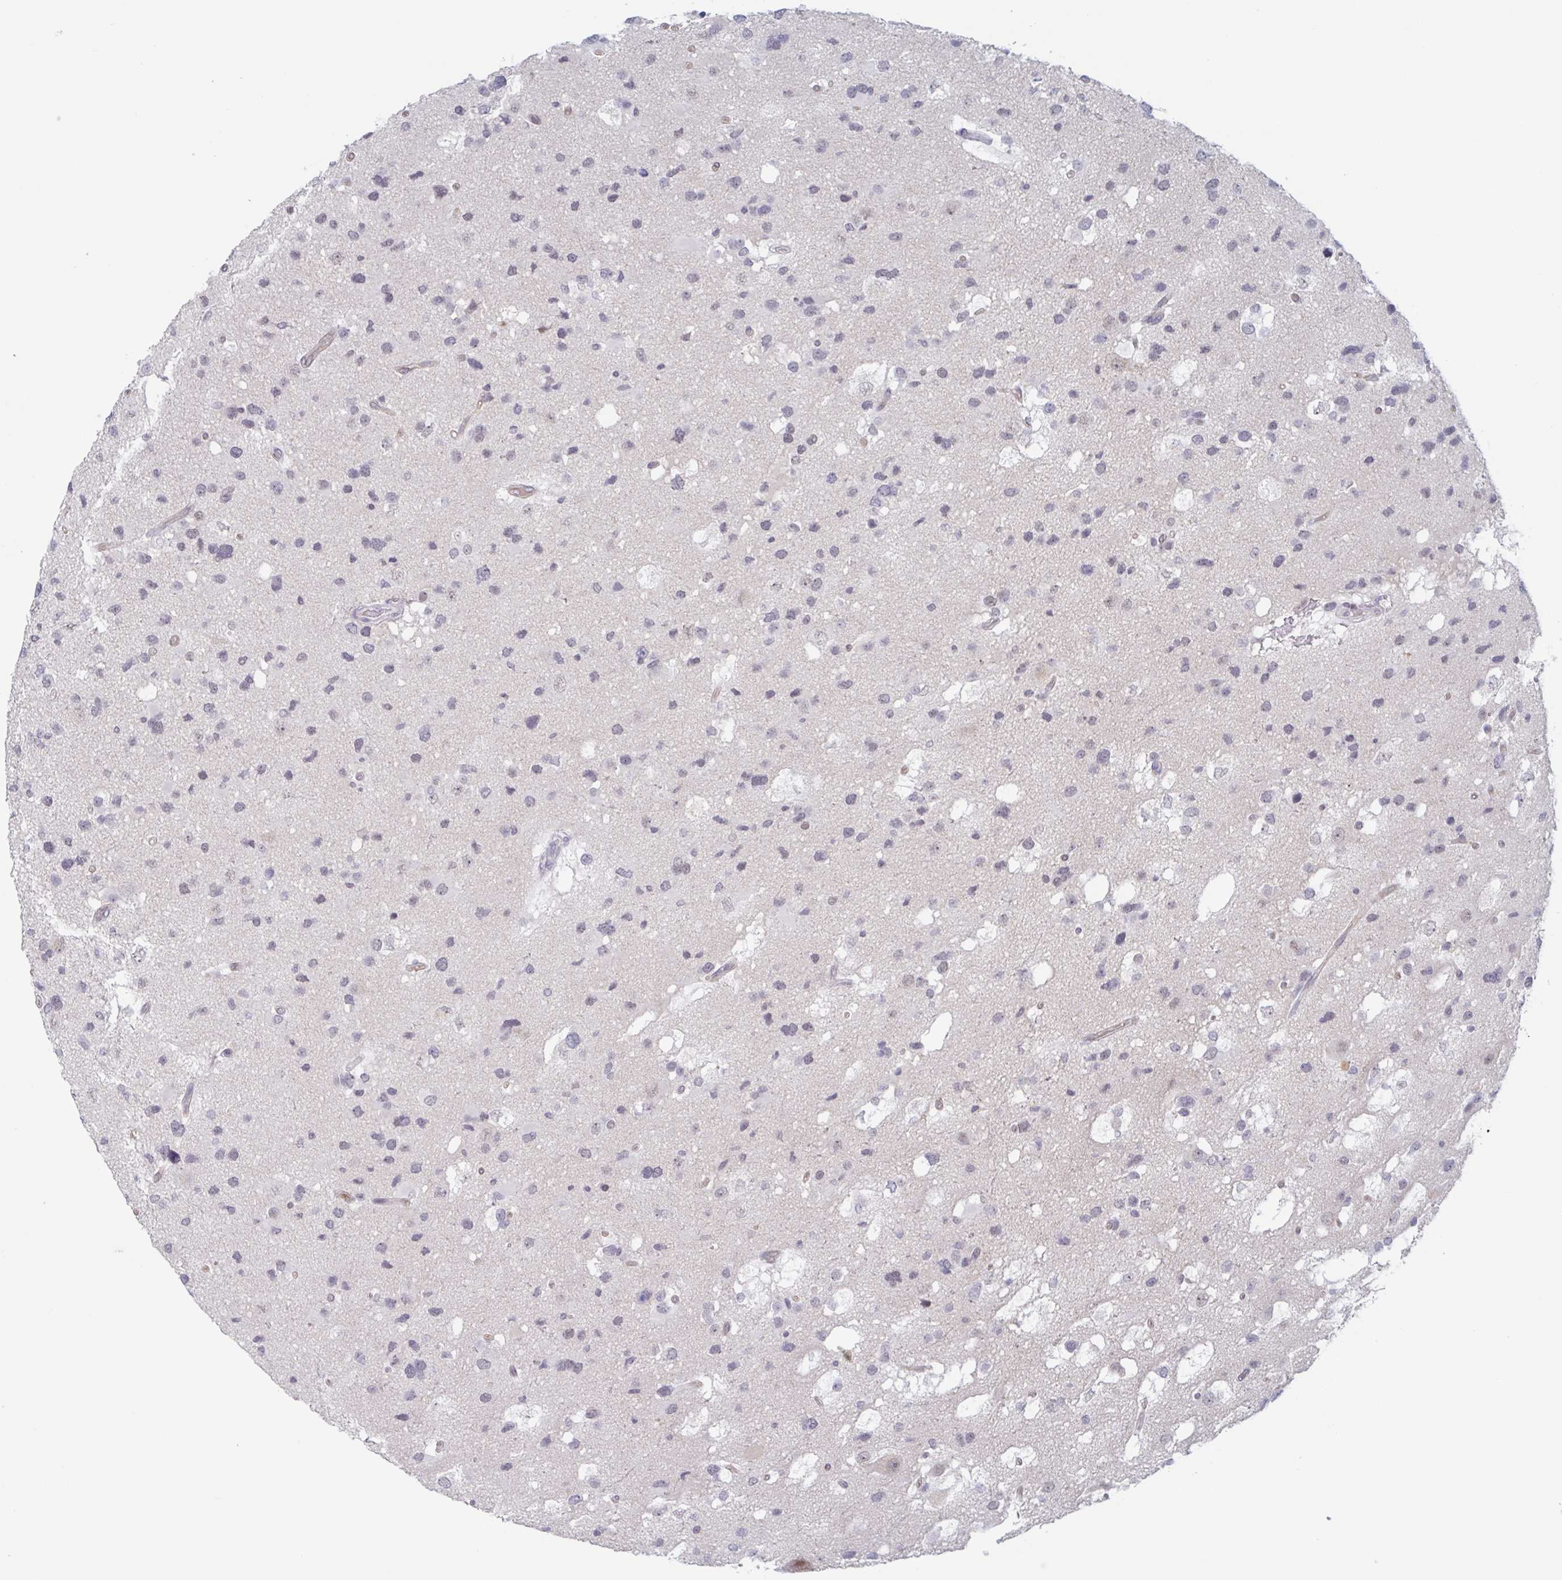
{"staining": {"intensity": "negative", "quantity": "none", "location": "none"}, "tissue": "glioma", "cell_type": "Tumor cells", "image_type": "cancer", "snomed": [{"axis": "morphology", "description": "Glioma, malignant, High grade"}, {"axis": "topography", "description": "Brain"}], "caption": "Immunohistochemistry image of neoplastic tissue: glioma stained with DAB (3,3'-diaminobenzidine) shows no significant protein staining in tumor cells.", "gene": "KDM4D", "patient": {"sex": "male", "age": 53}}